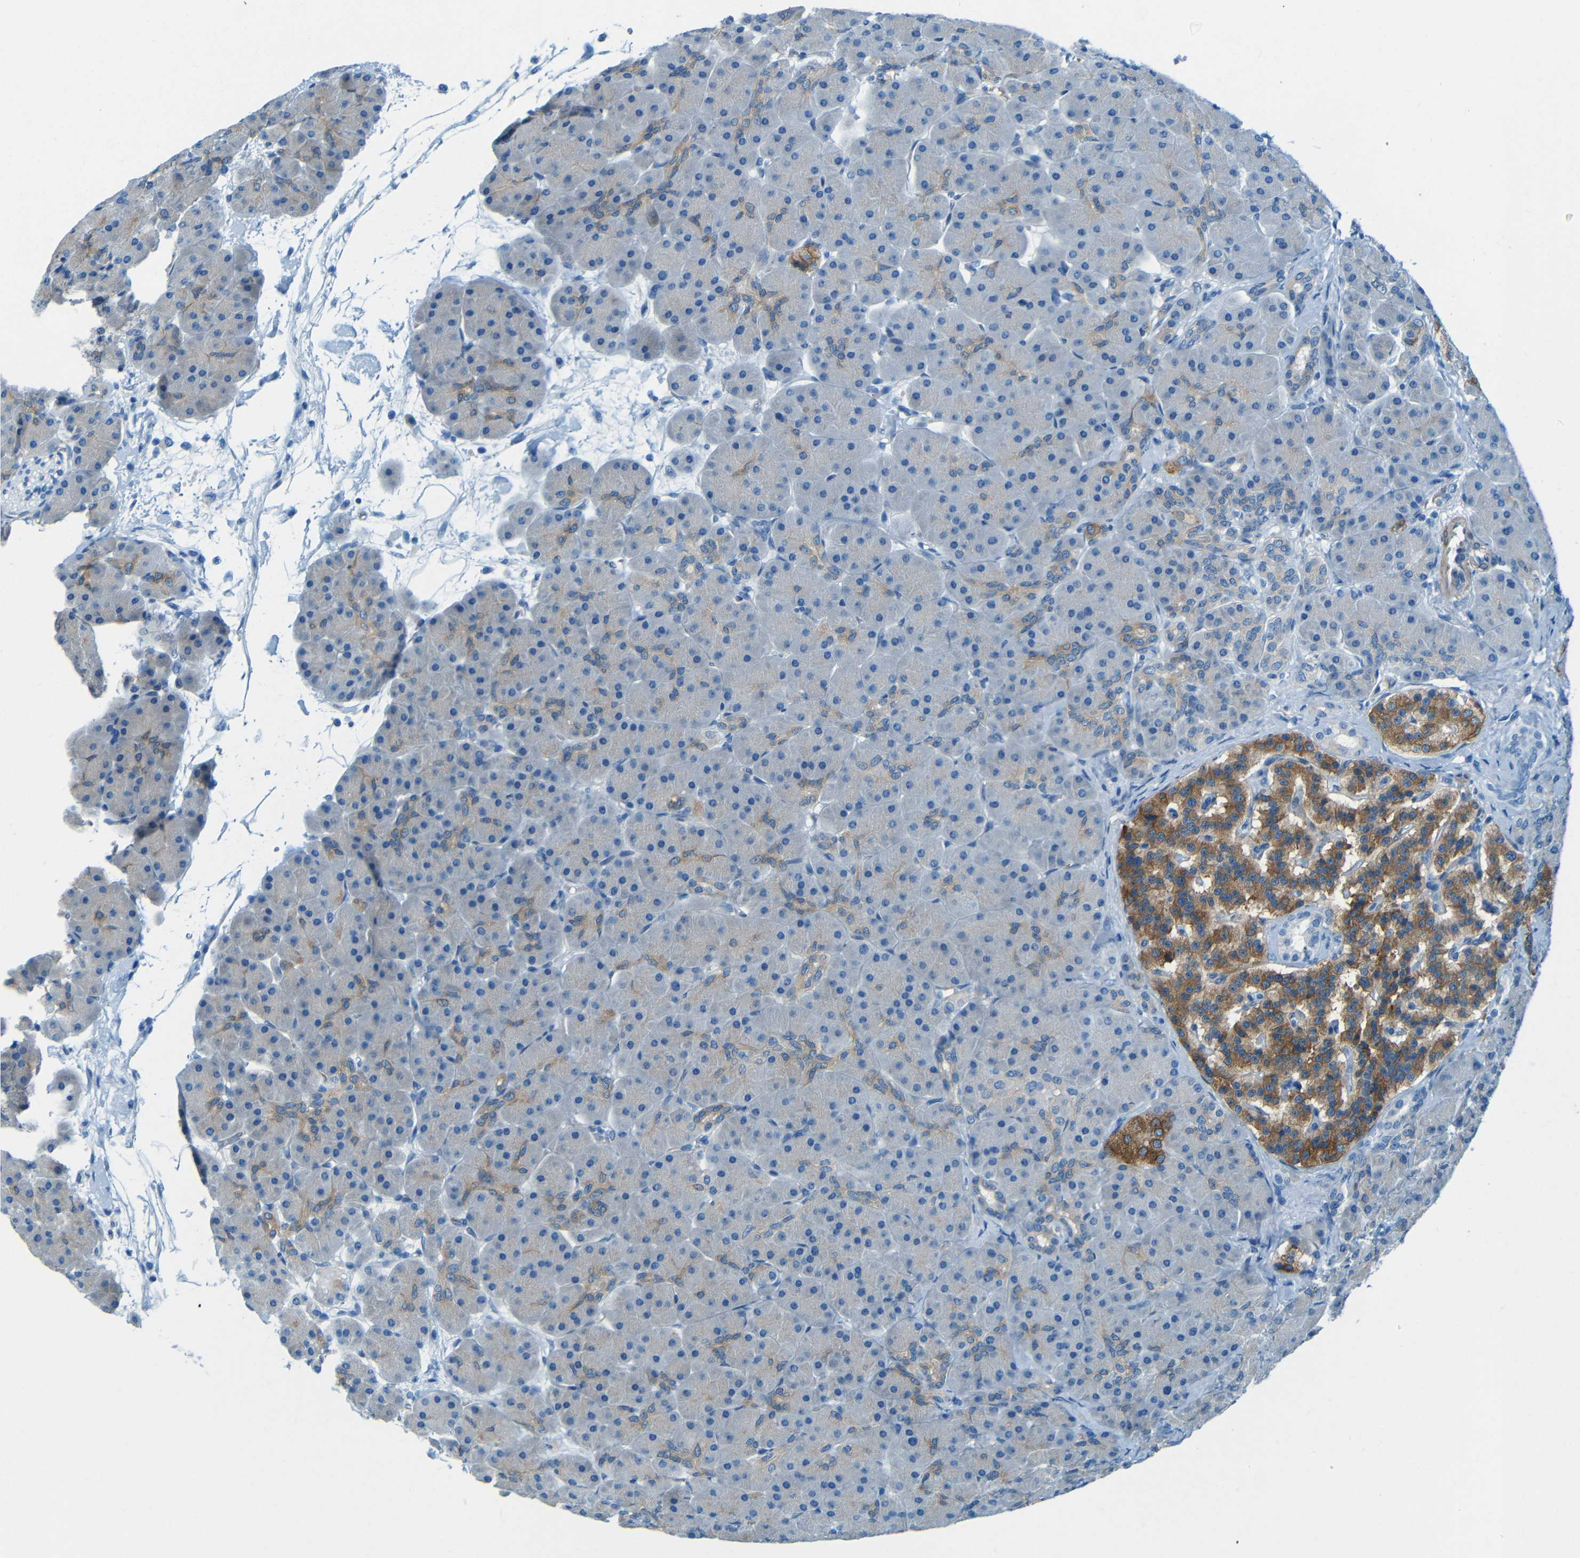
{"staining": {"intensity": "negative", "quantity": "none", "location": "none"}, "tissue": "pancreas", "cell_type": "Exocrine glandular cells", "image_type": "normal", "snomed": [{"axis": "morphology", "description": "Normal tissue, NOS"}, {"axis": "topography", "description": "Pancreas"}], "caption": "Protein analysis of normal pancreas shows no significant staining in exocrine glandular cells.", "gene": "MAP2", "patient": {"sex": "male", "age": 66}}